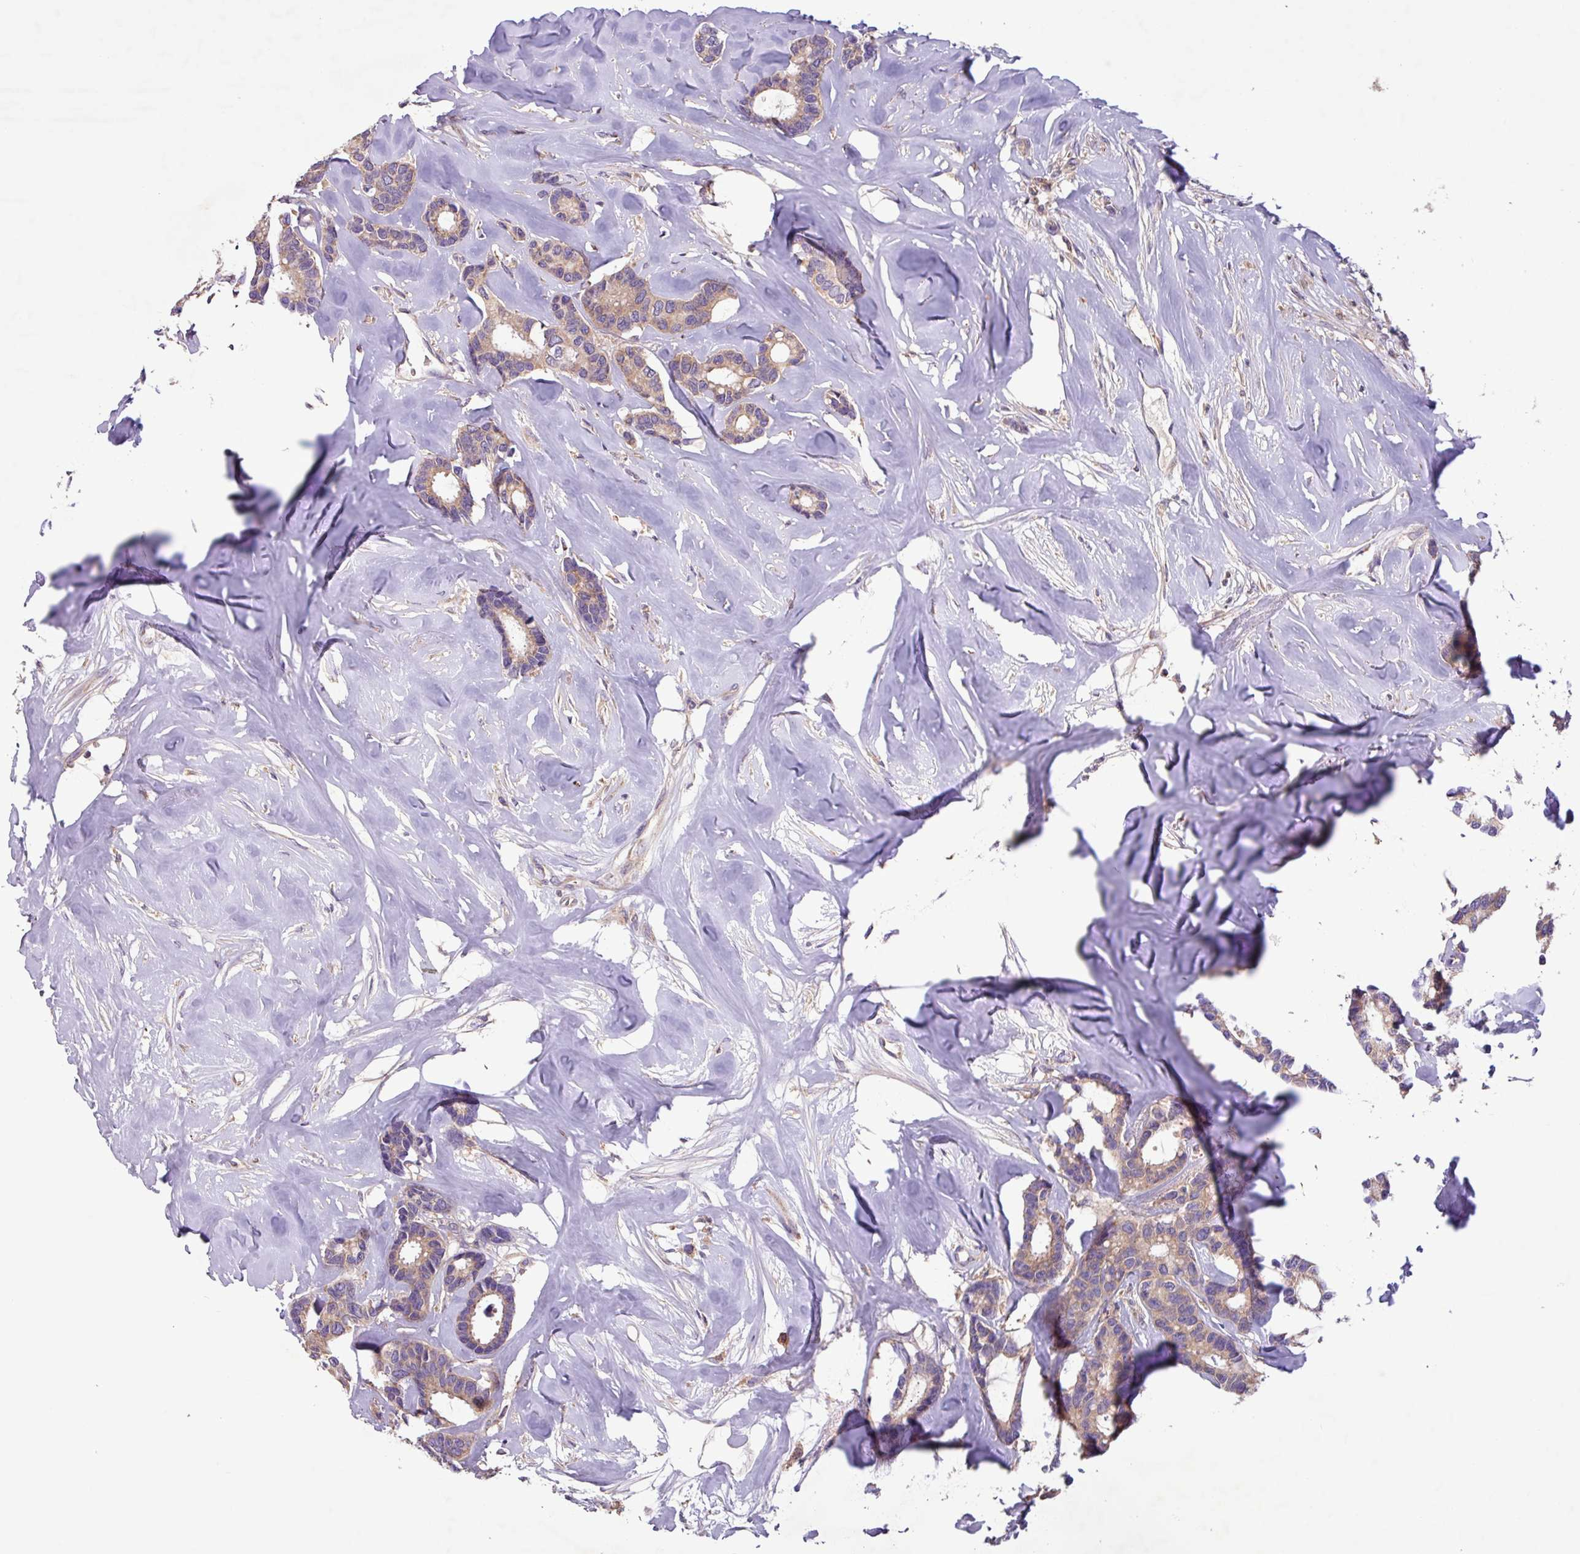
{"staining": {"intensity": "moderate", "quantity": ">75%", "location": "cytoplasmic/membranous"}, "tissue": "breast cancer", "cell_type": "Tumor cells", "image_type": "cancer", "snomed": [{"axis": "morphology", "description": "Duct carcinoma"}, {"axis": "topography", "description": "Breast"}], "caption": "Breast cancer (intraductal carcinoma) stained with DAB (3,3'-diaminobenzidine) immunohistochemistry exhibits medium levels of moderate cytoplasmic/membranous expression in approximately >75% of tumor cells. (DAB IHC with brightfield microscopy, high magnification).", "gene": "PTPRQ", "patient": {"sex": "female", "age": 87}}